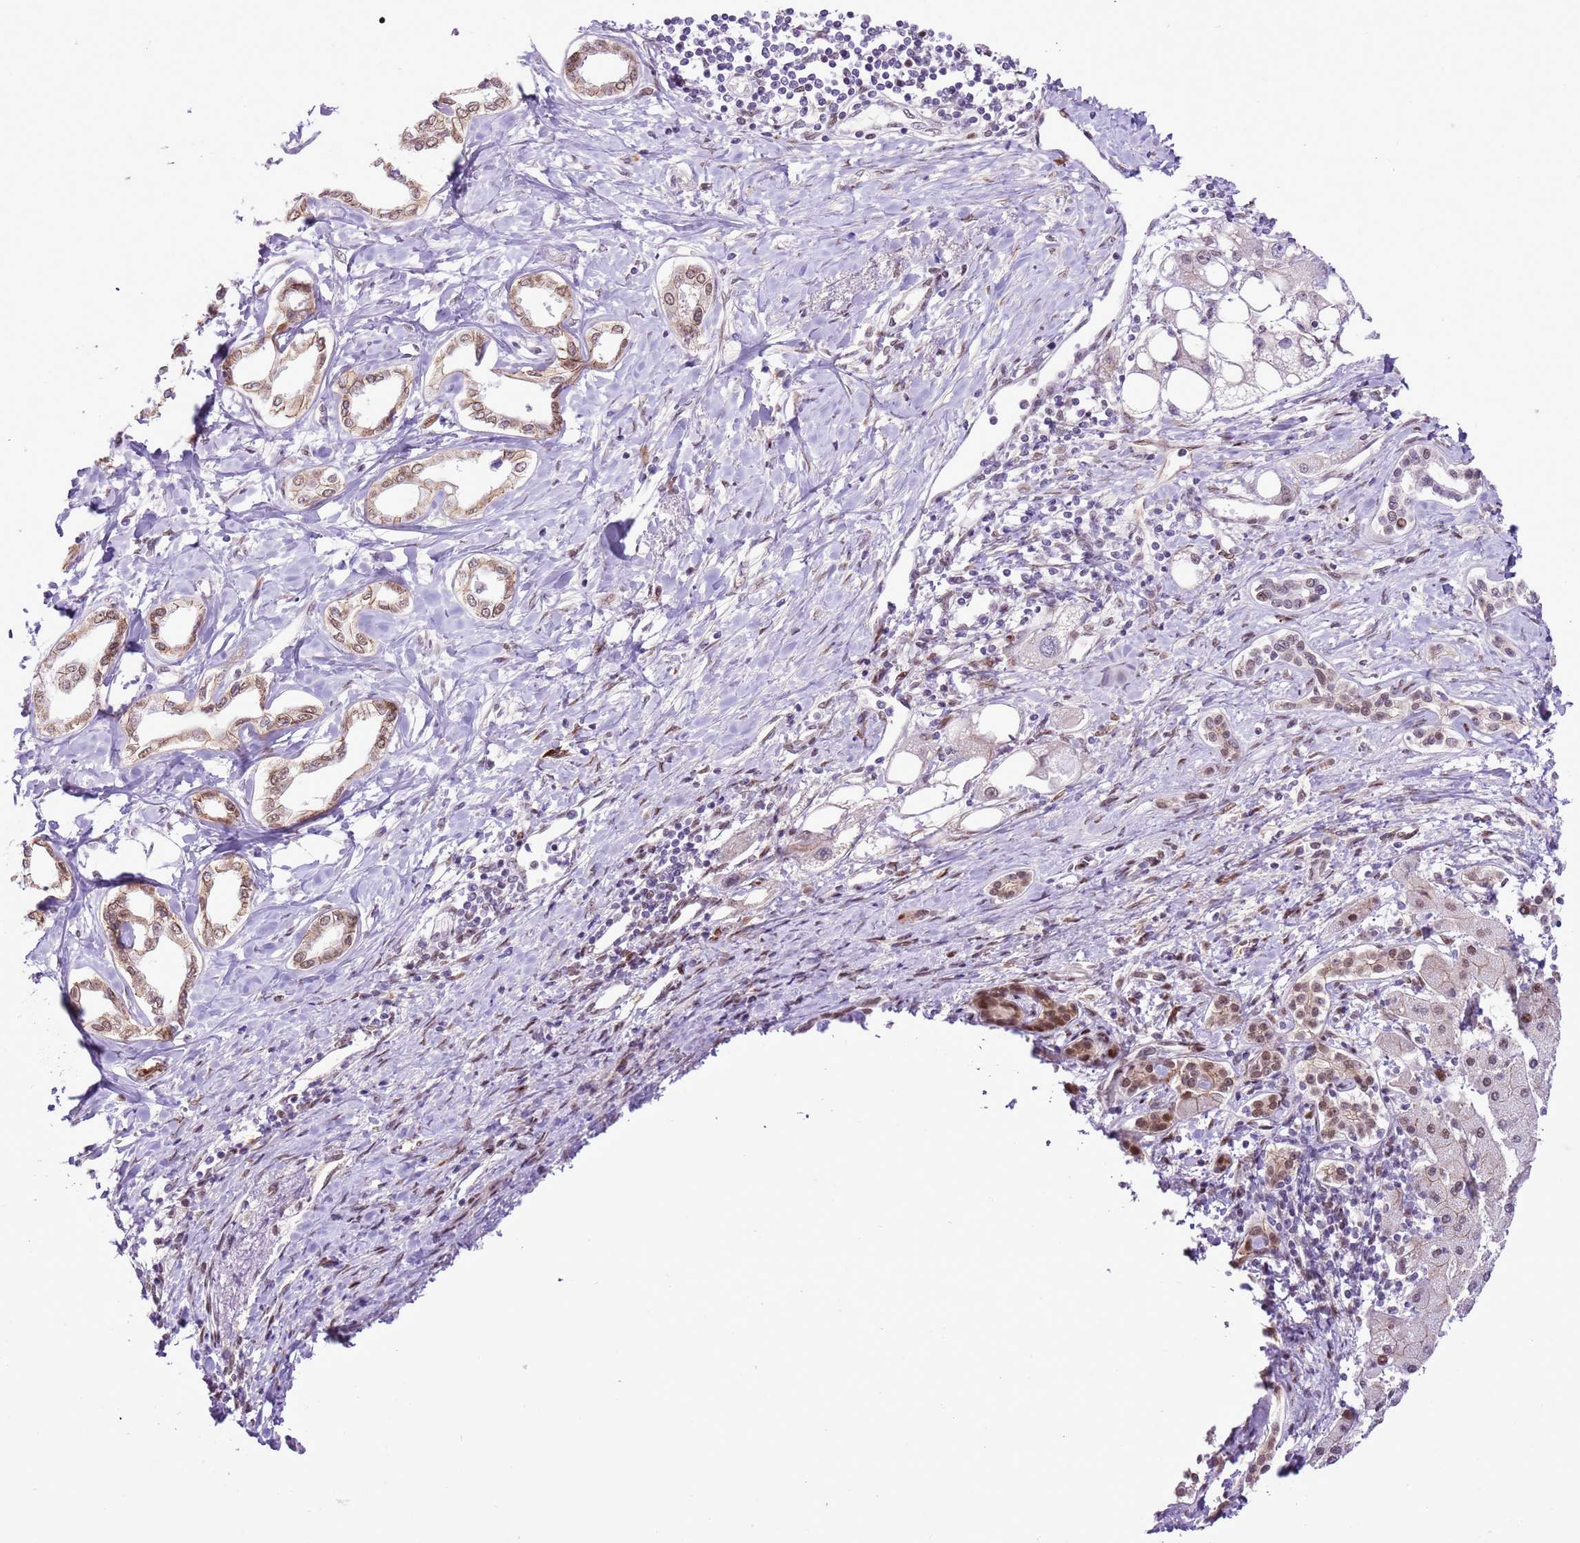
{"staining": {"intensity": "moderate", "quantity": "<25%", "location": "nuclear"}, "tissue": "liver cancer", "cell_type": "Tumor cells", "image_type": "cancer", "snomed": [{"axis": "morphology", "description": "Cholangiocarcinoma"}, {"axis": "topography", "description": "Liver"}], "caption": "This photomicrograph displays immunohistochemistry staining of human liver cholangiocarcinoma, with low moderate nuclear staining in approximately <25% of tumor cells.", "gene": "NACC2", "patient": {"sex": "female", "age": 77}}